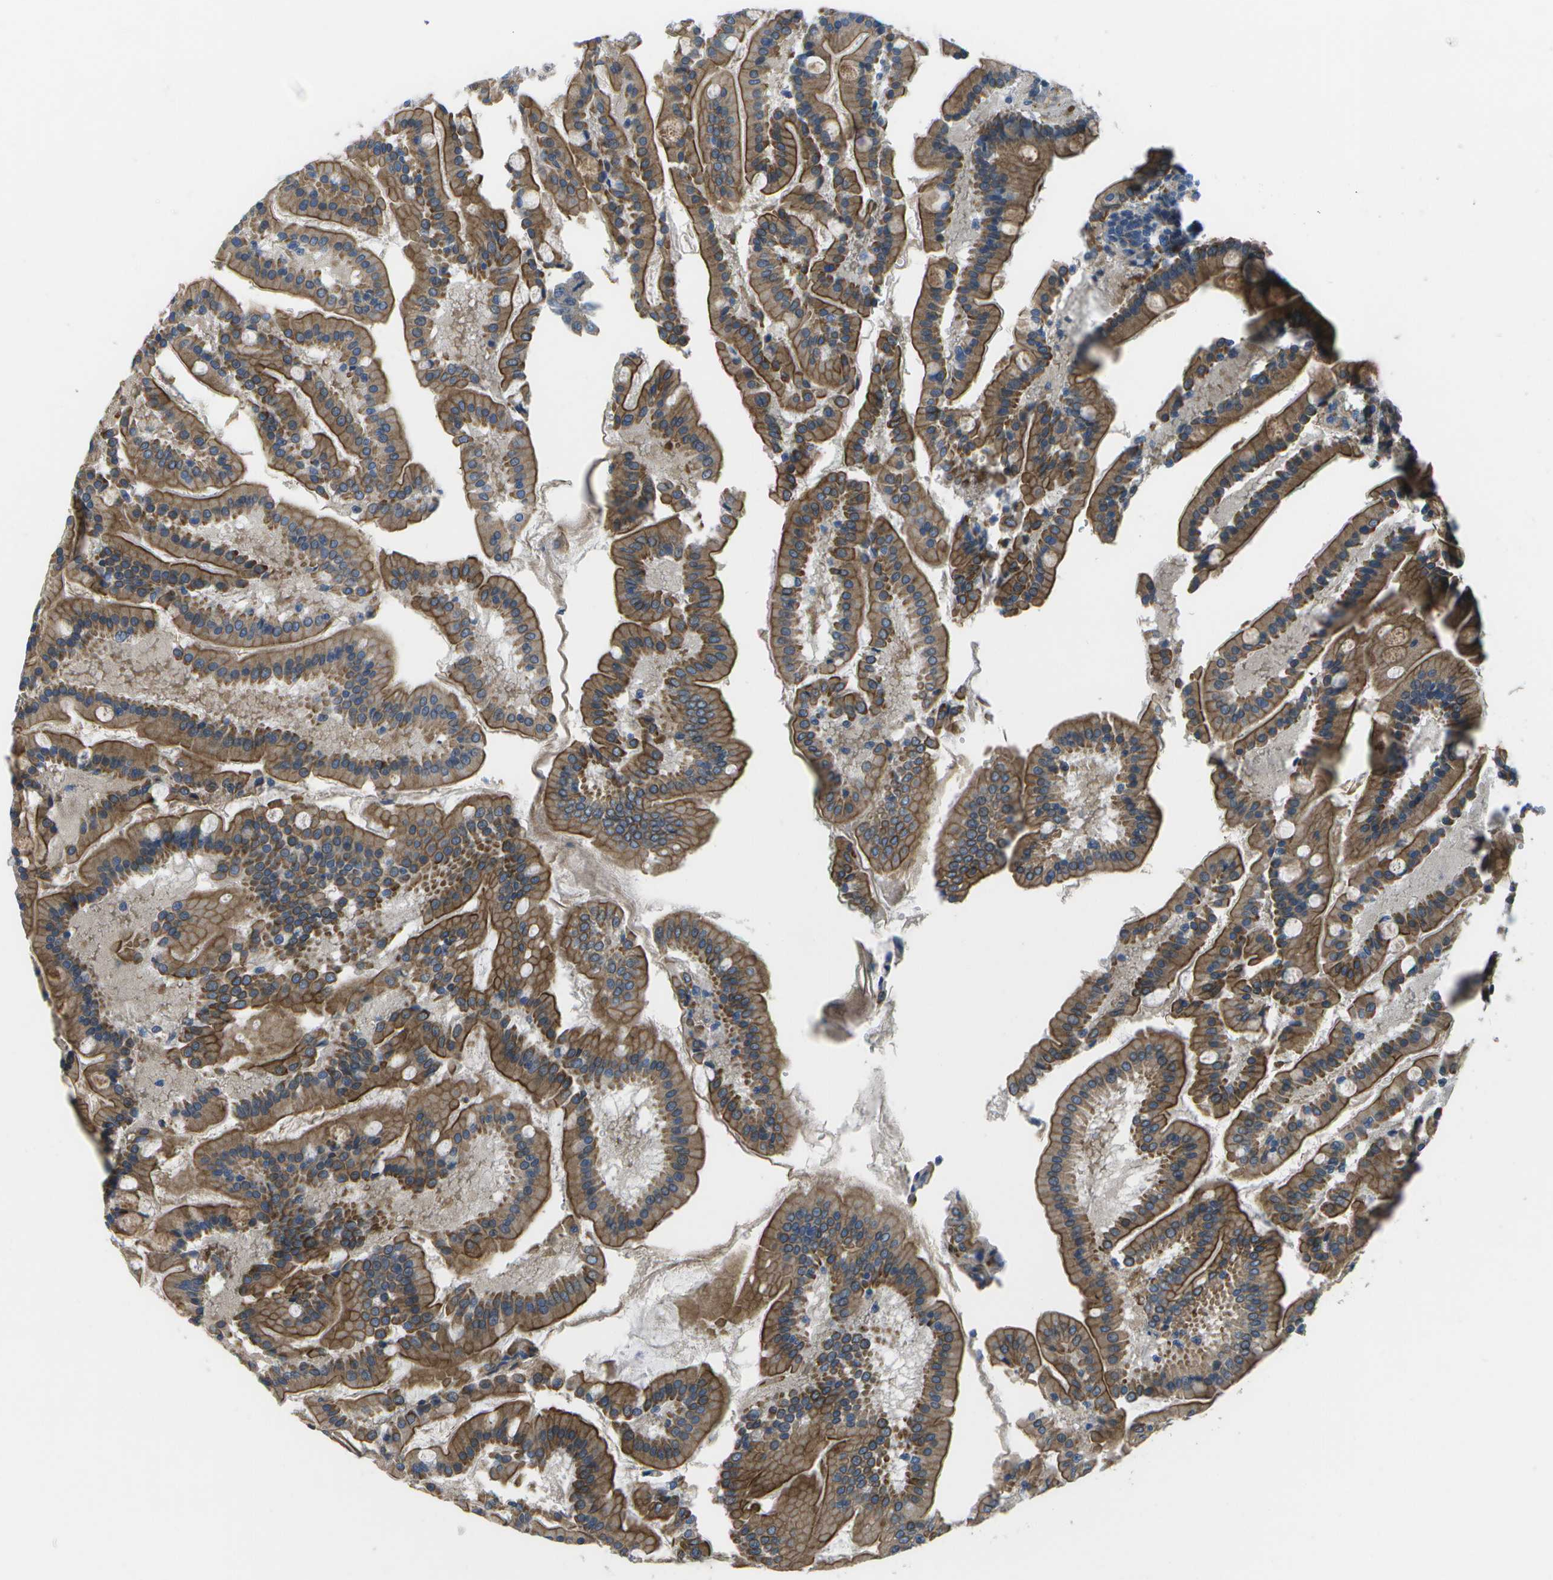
{"staining": {"intensity": "strong", "quantity": ">75%", "location": "cytoplasmic/membranous"}, "tissue": "duodenum", "cell_type": "Glandular cells", "image_type": "normal", "snomed": [{"axis": "morphology", "description": "Normal tissue, NOS"}, {"axis": "topography", "description": "Duodenum"}], "caption": "Approximately >75% of glandular cells in unremarkable duodenum display strong cytoplasmic/membranous protein staining as visualized by brown immunohistochemical staining.", "gene": "P3H1", "patient": {"sex": "male", "age": 50}}